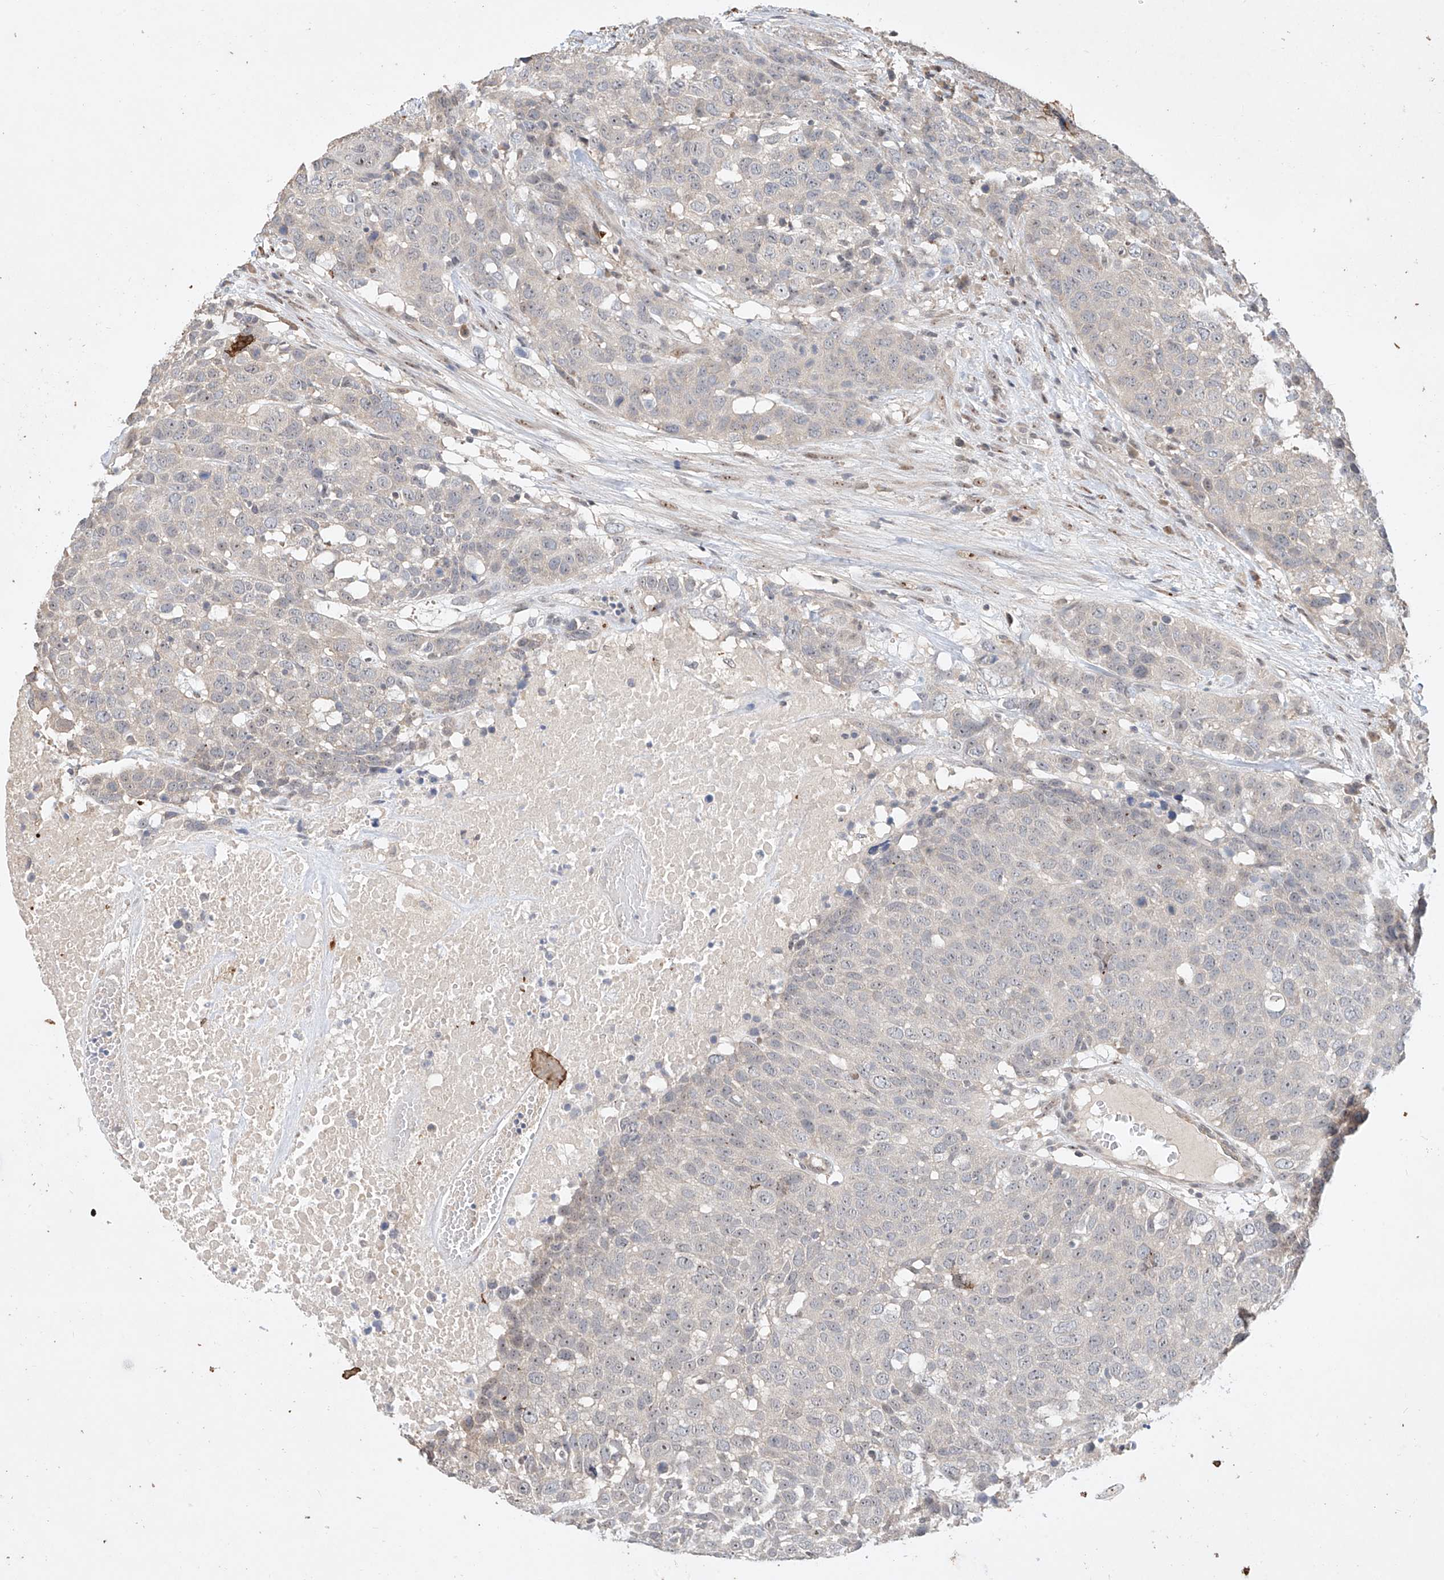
{"staining": {"intensity": "negative", "quantity": "none", "location": "none"}, "tissue": "head and neck cancer", "cell_type": "Tumor cells", "image_type": "cancer", "snomed": [{"axis": "morphology", "description": "Squamous cell carcinoma, NOS"}, {"axis": "topography", "description": "Head-Neck"}], "caption": "Photomicrograph shows no protein positivity in tumor cells of head and neck cancer (squamous cell carcinoma) tissue.", "gene": "TASP1", "patient": {"sex": "male", "age": 66}}